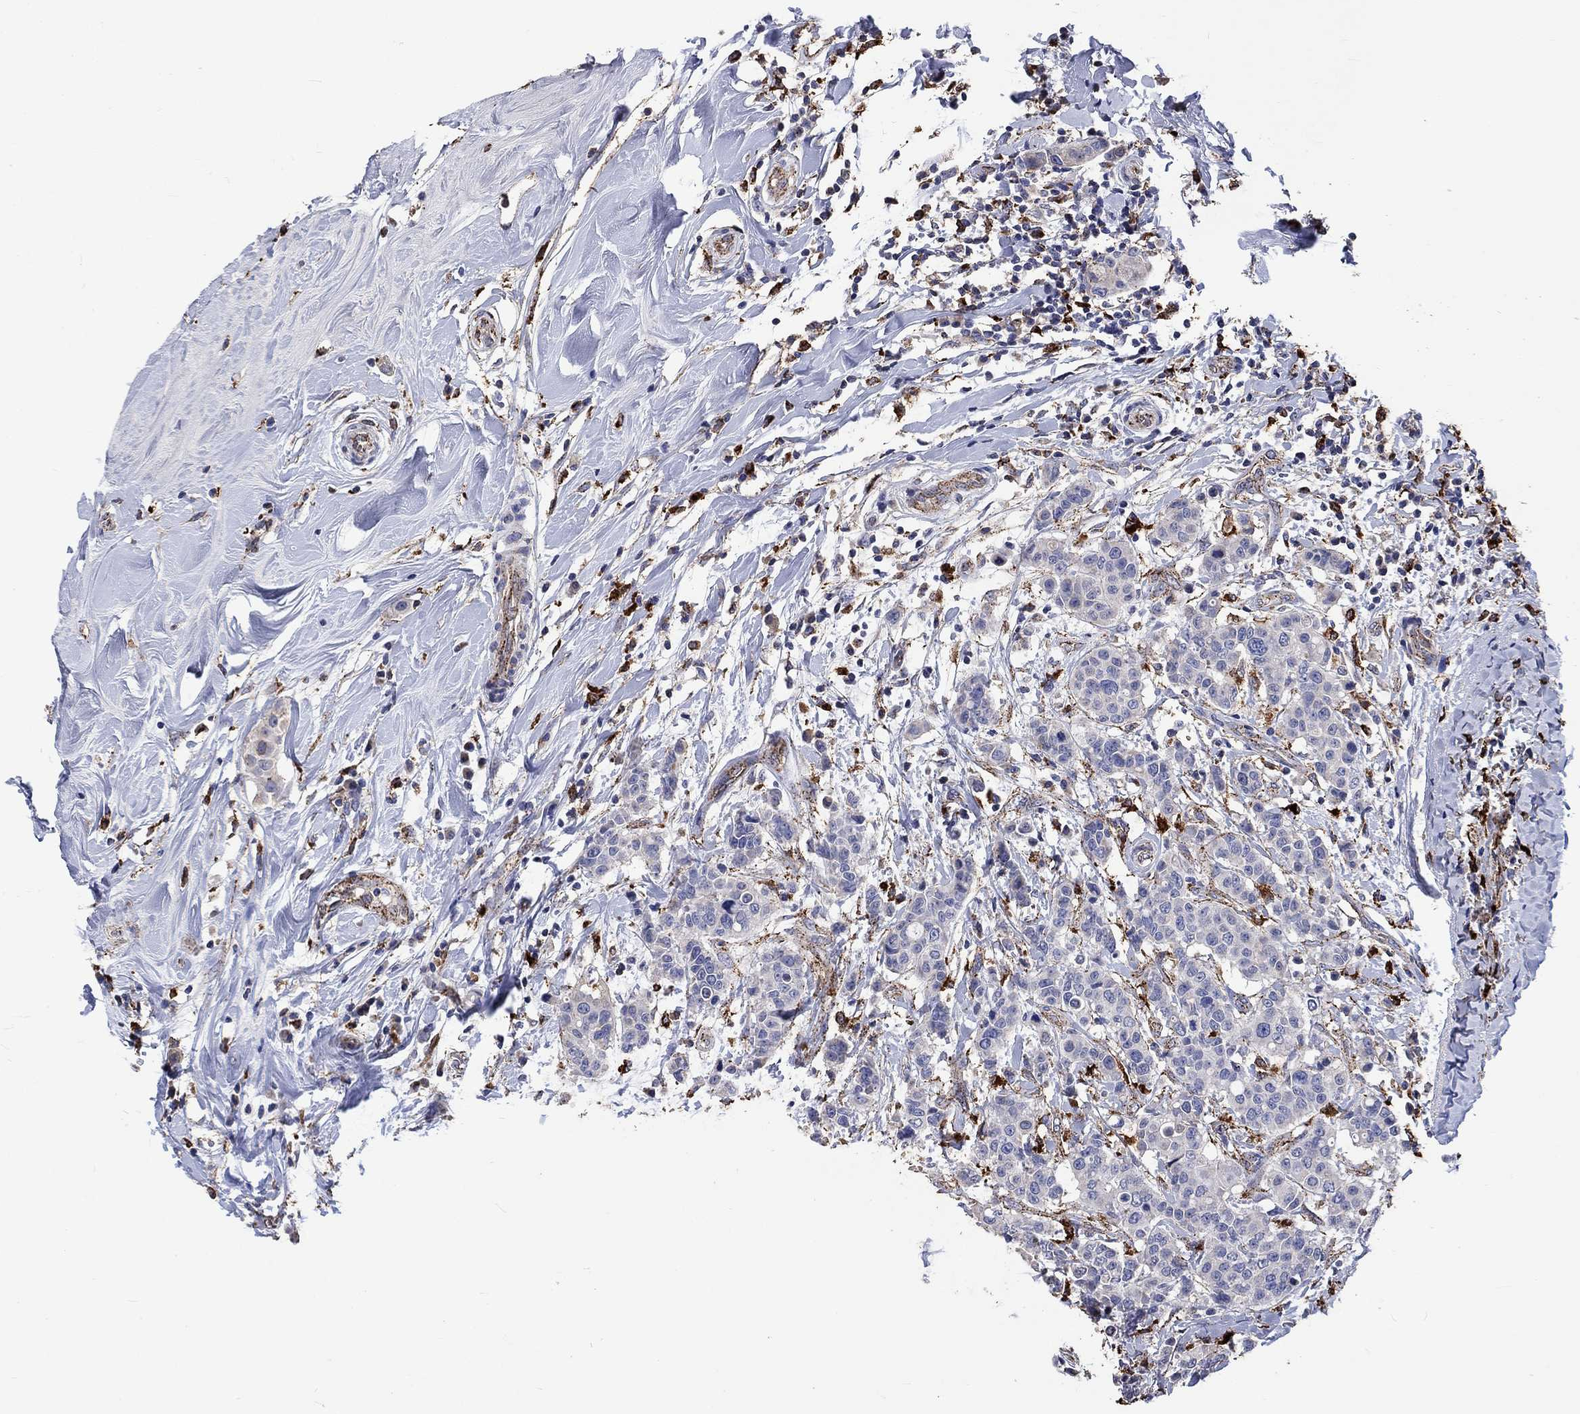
{"staining": {"intensity": "negative", "quantity": "none", "location": "none"}, "tissue": "breast cancer", "cell_type": "Tumor cells", "image_type": "cancer", "snomed": [{"axis": "morphology", "description": "Duct carcinoma"}, {"axis": "topography", "description": "Breast"}], "caption": "The micrograph reveals no staining of tumor cells in infiltrating ductal carcinoma (breast).", "gene": "CTSB", "patient": {"sex": "female", "age": 27}}